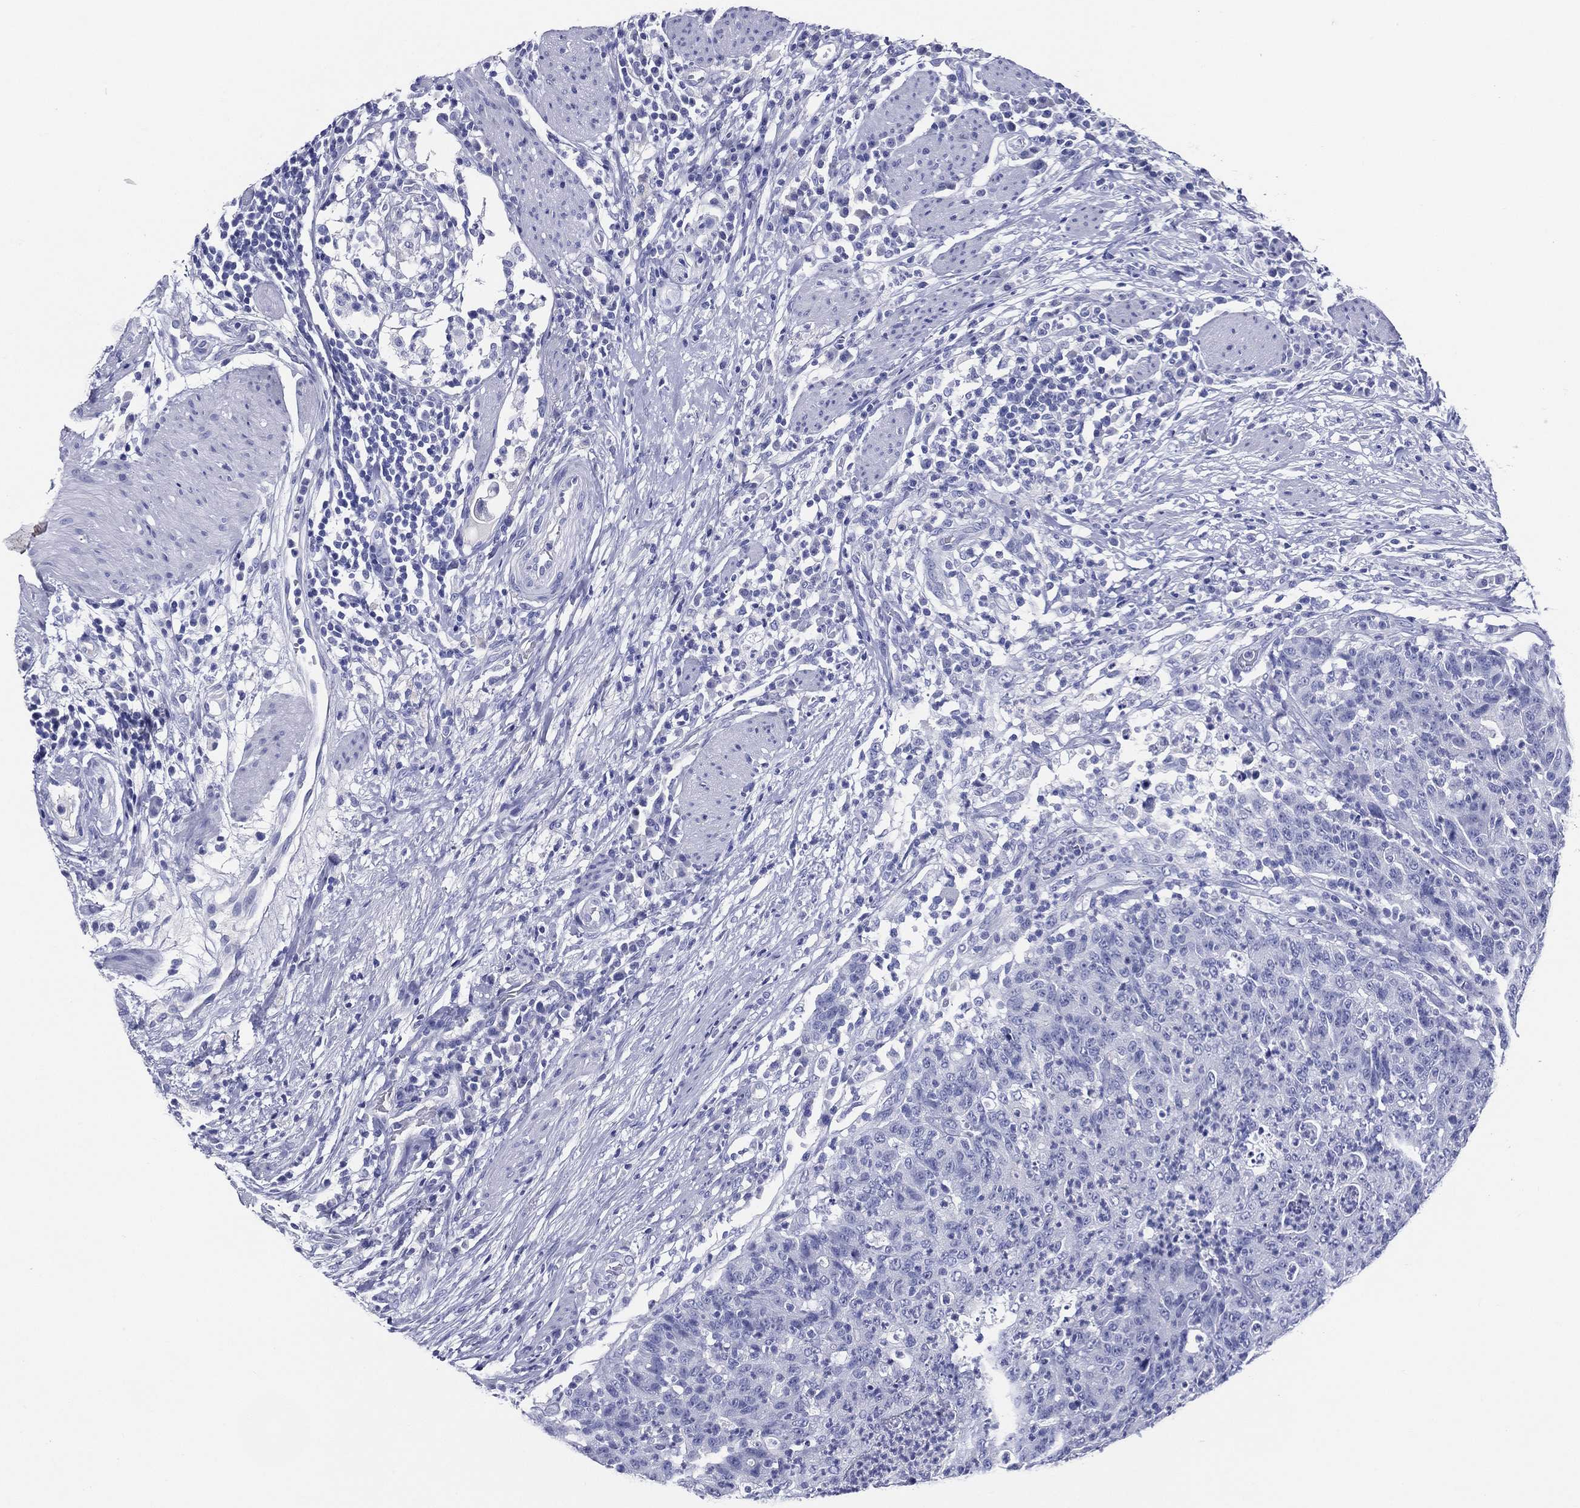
{"staining": {"intensity": "moderate", "quantity": "<25%", "location": "cytoplasmic/membranous"}, "tissue": "colorectal cancer", "cell_type": "Tumor cells", "image_type": "cancer", "snomed": [{"axis": "morphology", "description": "Adenocarcinoma, NOS"}, {"axis": "topography", "description": "Colon"}], "caption": "Protein analysis of colorectal cancer (adenocarcinoma) tissue demonstrates moderate cytoplasmic/membranous expression in approximately <25% of tumor cells.", "gene": "ACE2", "patient": {"sex": "male", "age": 70}}